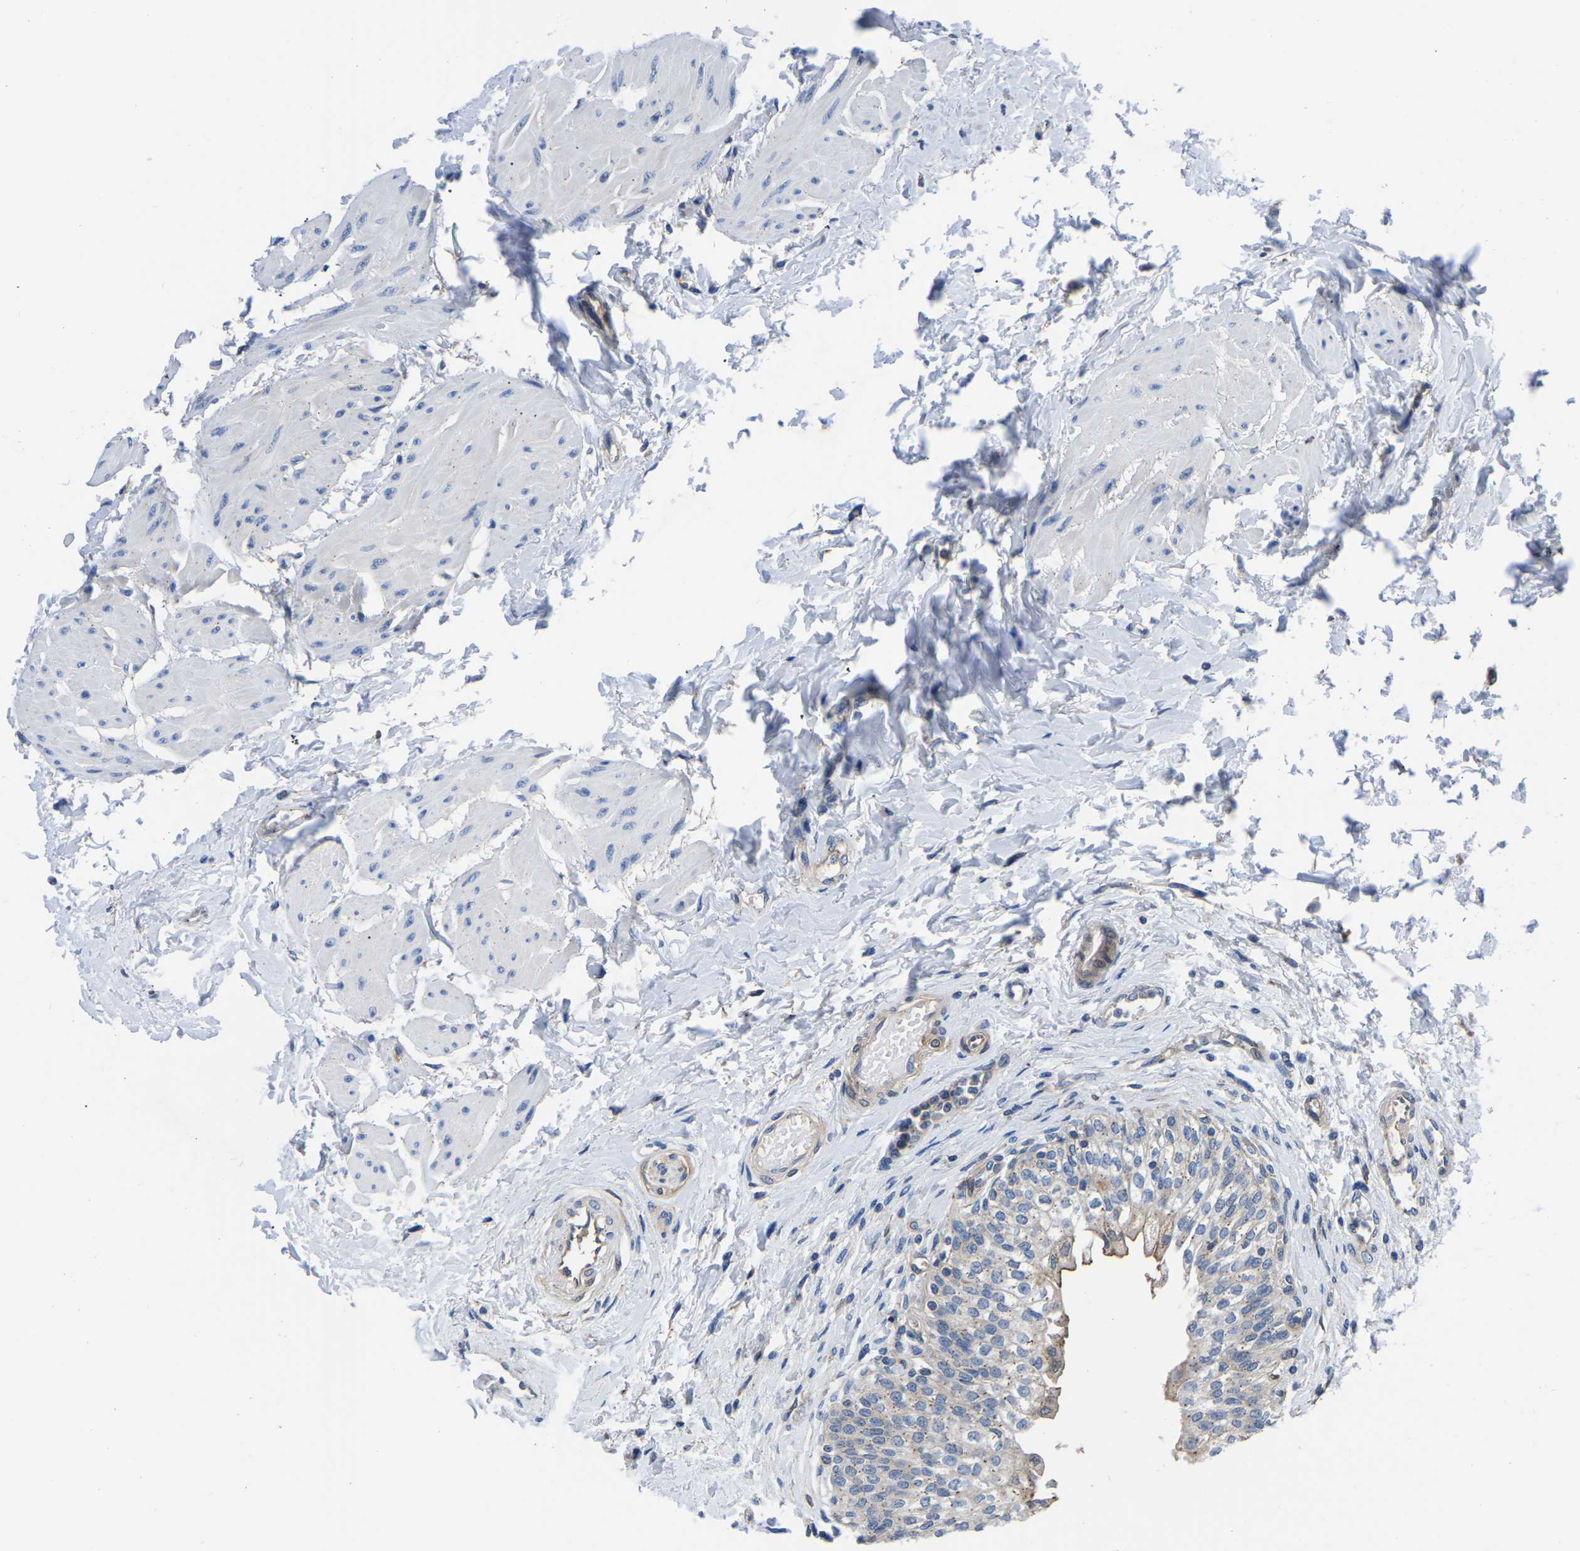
{"staining": {"intensity": "moderate", "quantity": "25%-75%", "location": "cytoplasmic/membranous"}, "tissue": "urinary bladder", "cell_type": "Urothelial cells", "image_type": "normal", "snomed": [{"axis": "morphology", "description": "Normal tissue, NOS"}, {"axis": "topography", "description": "Urinary bladder"}], "caption": "High-magnification brightfield microscopy of benign urinary bladder stained with DAB (brown) and counterstained with hematoxylin (blue). urothelial cells exhibit moderate cytoplasmic/membranous expression is identified in about25%-75% of cells. (Stains: DAB in brown, nuclei in blue, Microscopy: brightfield microscopy at high magnification).", "gene": "TFG", "patient": {"sex": "male", "age": 55}}